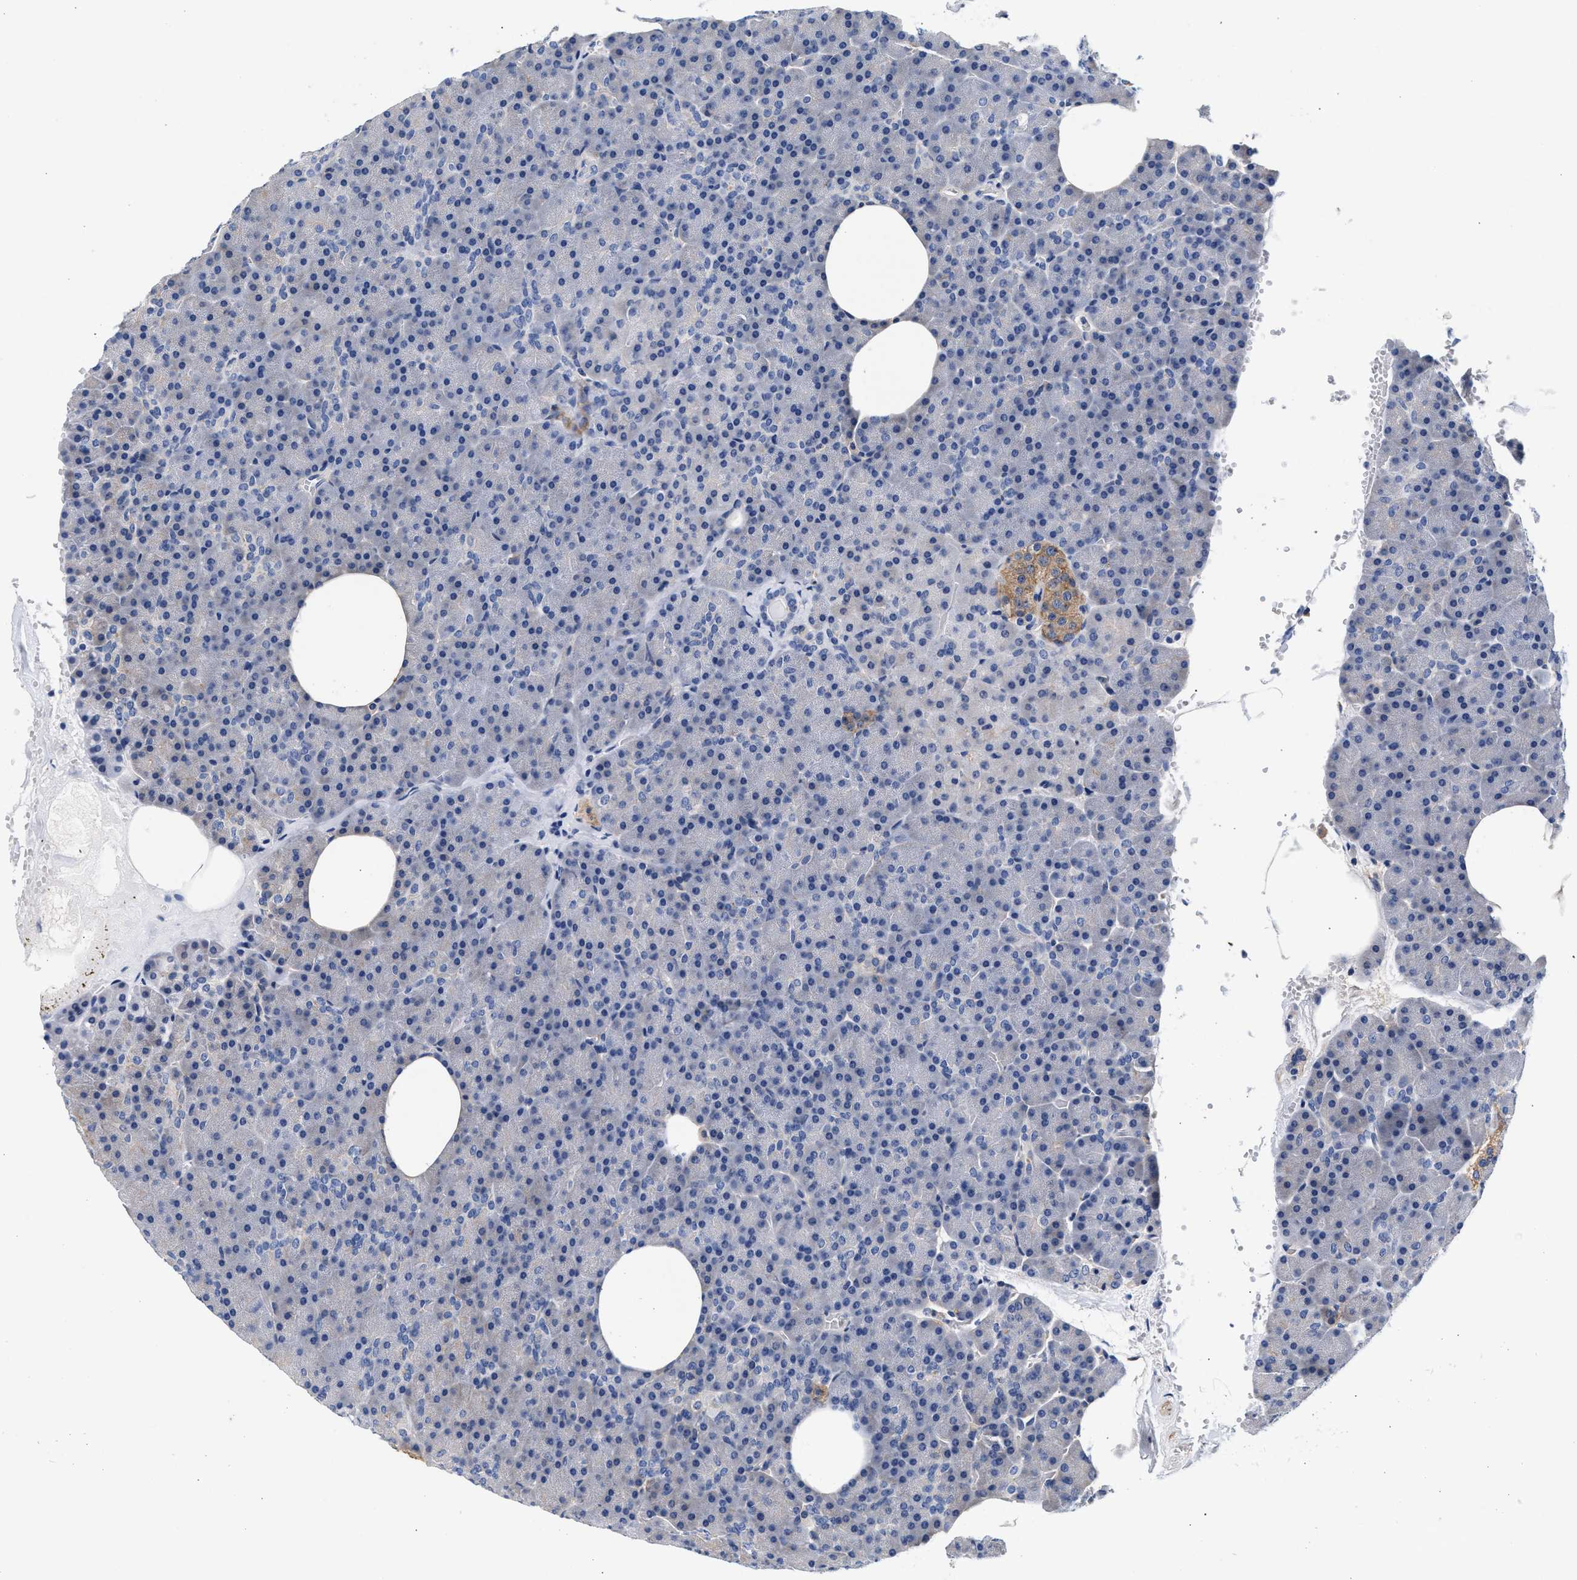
{"staining": {"intensity": "negative", "quantity": "none", "location": "none"}, "tissue": "pancreas", "cell_type": "Exocrine glandular cells", "image_type": "normal", "snomed": [{"axis": "morphology", "description": "Normal tissue, NOS"}, {"axis": "topography", "description": "Pancreas"}], "caption": "High power microscopy micrograph of an immunohistochemistry (IHC) histopathology image of unremarkable pancreas, revealing no significant staining in exocrine glandular cells.", "gene": "GNAI3", "patient": {"sex": "female", "age": 35}}